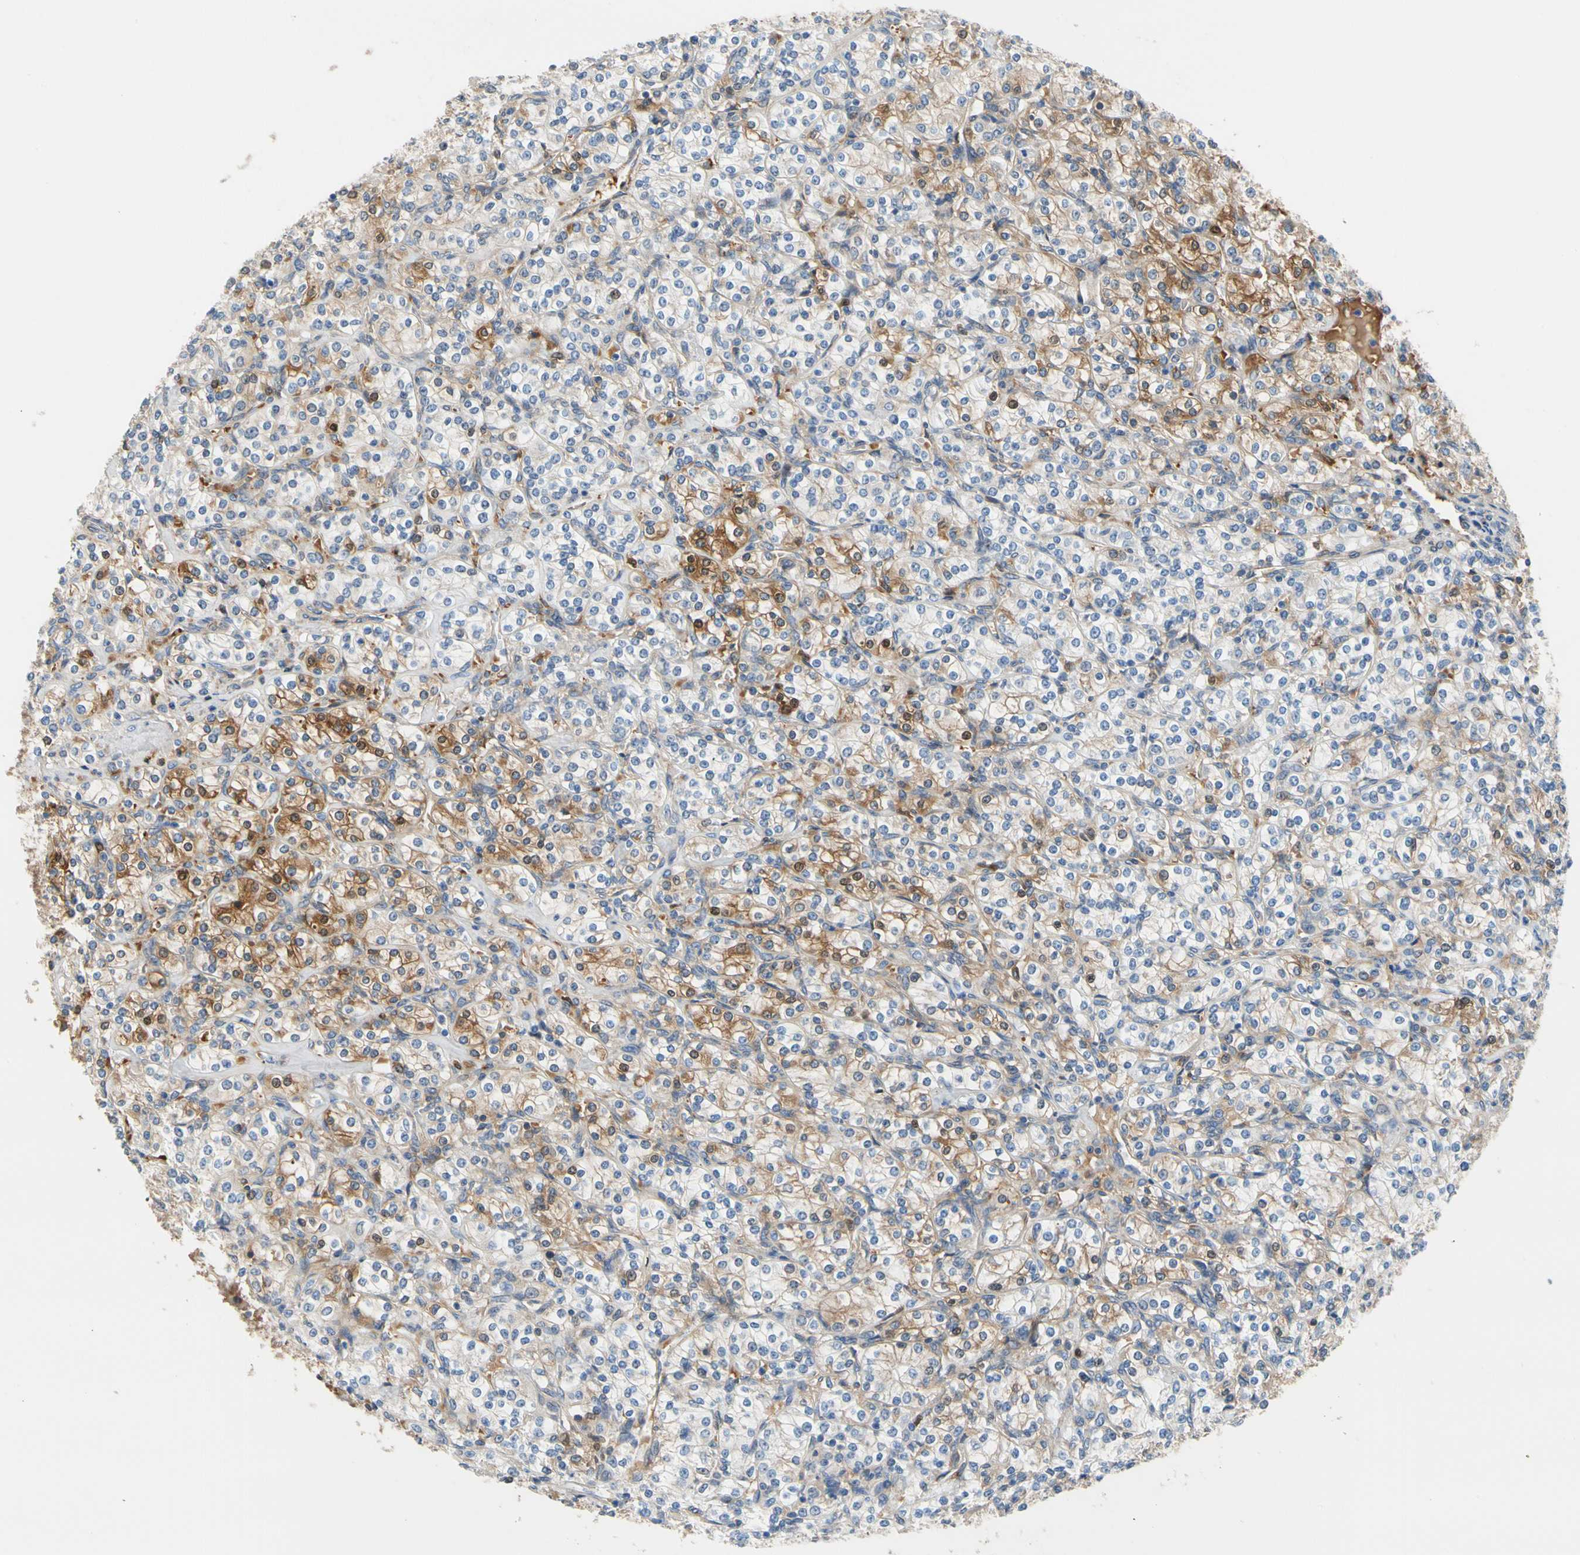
{"staining": {"intensity": "weak", "quantity": "25%-75%", "location": "cytoplasmic/membranous"}, "tissue": "renal cancer", "cell_type": "Tumor cells", "image_type": "cancer", "snomed": [{"axis": "morphology", "description": "Adenocarcinoma, NOS"}, {"axis": "topography", "description": "Kidney"}], "caption": "IHC (DAB (3,3'-diaminobenzidine)) staining of renal cancer shows weak cytoplasmic/membranous protein staining in about 25%-75% of tumor cells. (IHC, brightfield microscopy, high magnification).", "gene": "ENTREP3", "patient": {"sex": "male", "age": 77}}